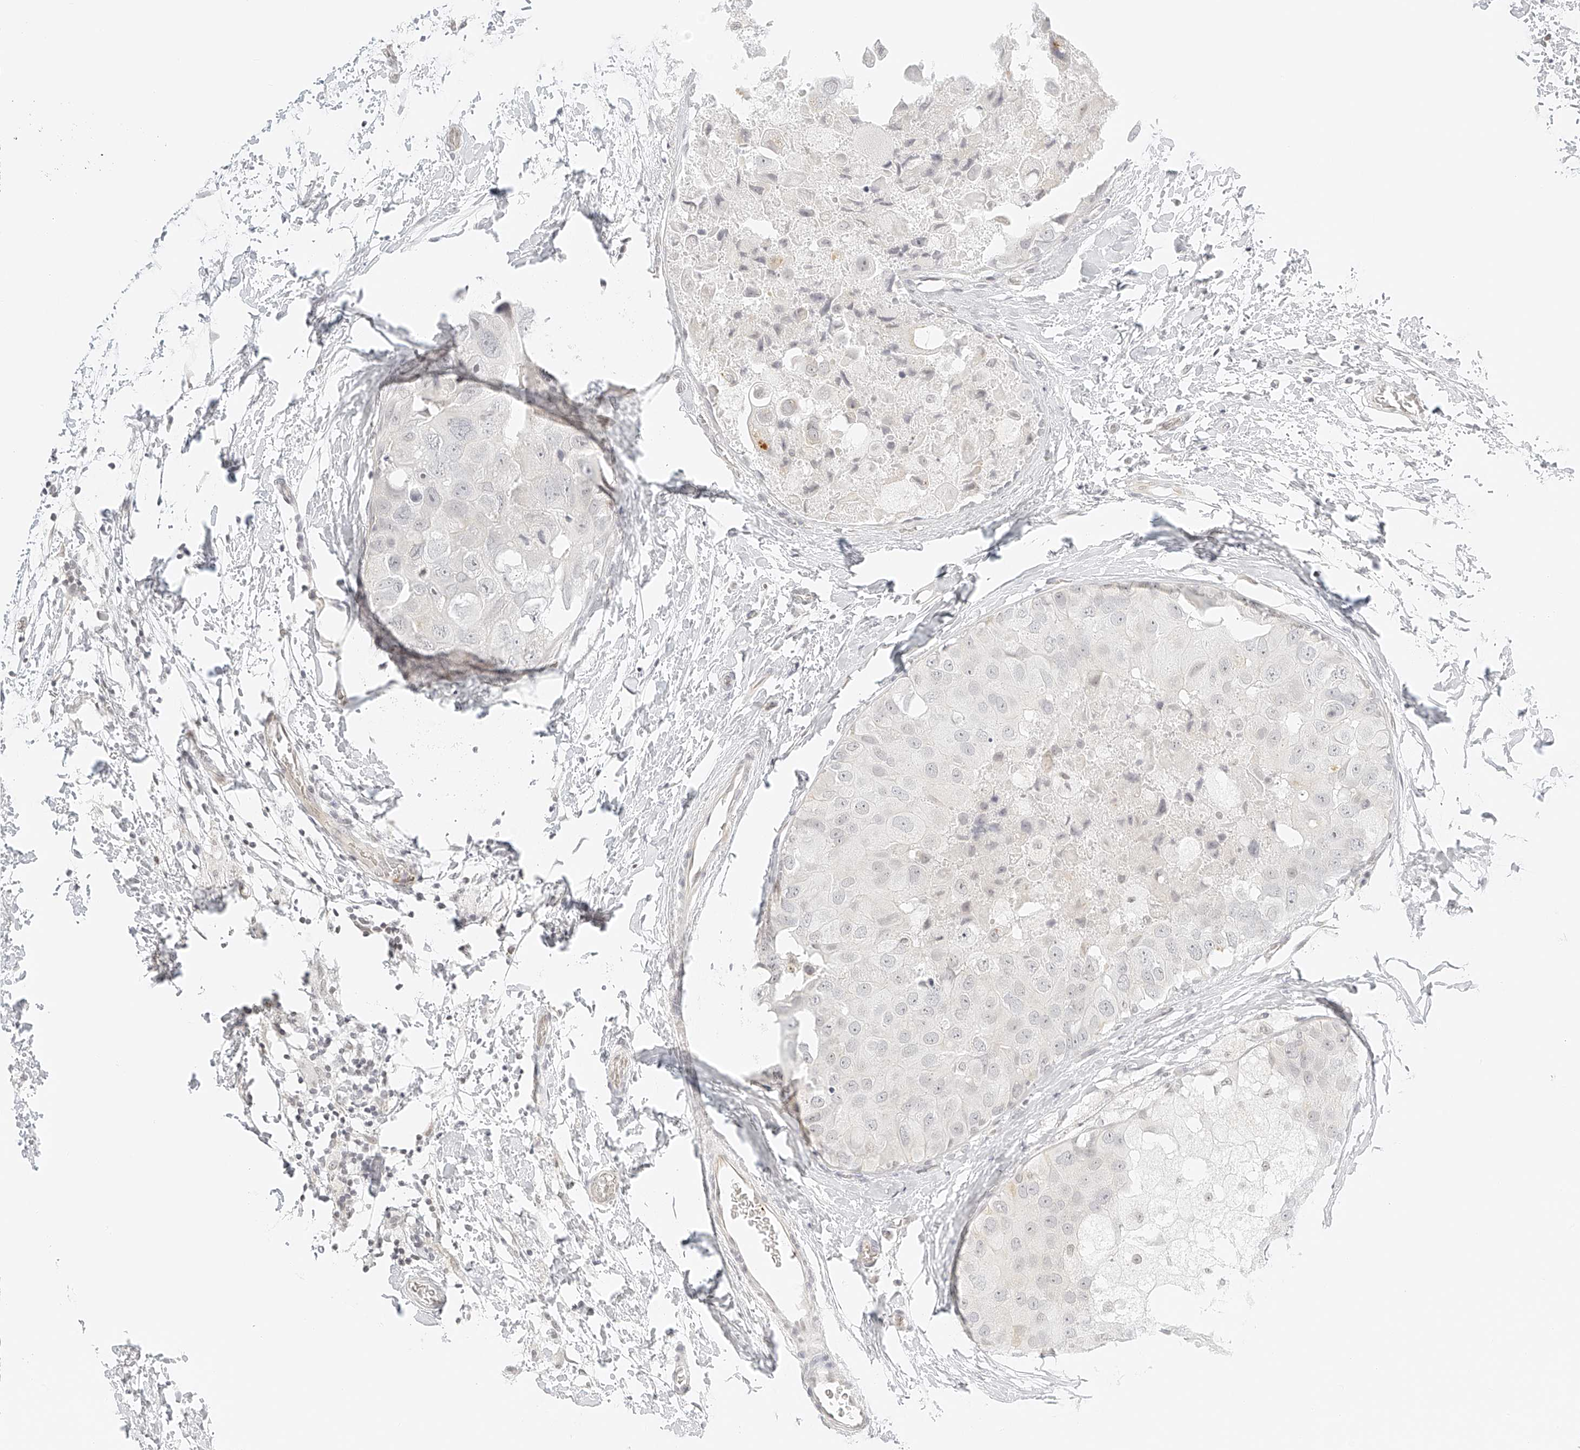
{"staining": {"intensity": "negative", "quantity": "none", "location": "none"}, "tissue": "breast cancer", "cell_type": "Tumor cells", "image_type": "cancer", "snomed": [{"axis": "morphology", "description": "Duct carcinoma"}, {"axis": "topography", "description": "Breast"}], "caption": "Immunohistochemical staining of human breast cancer (infiltrating ductal carcinoma) reveals no significant positivity in tumor cells.", "gene": "ZFP69", "patient": {"sex": "female", "age": 62}}